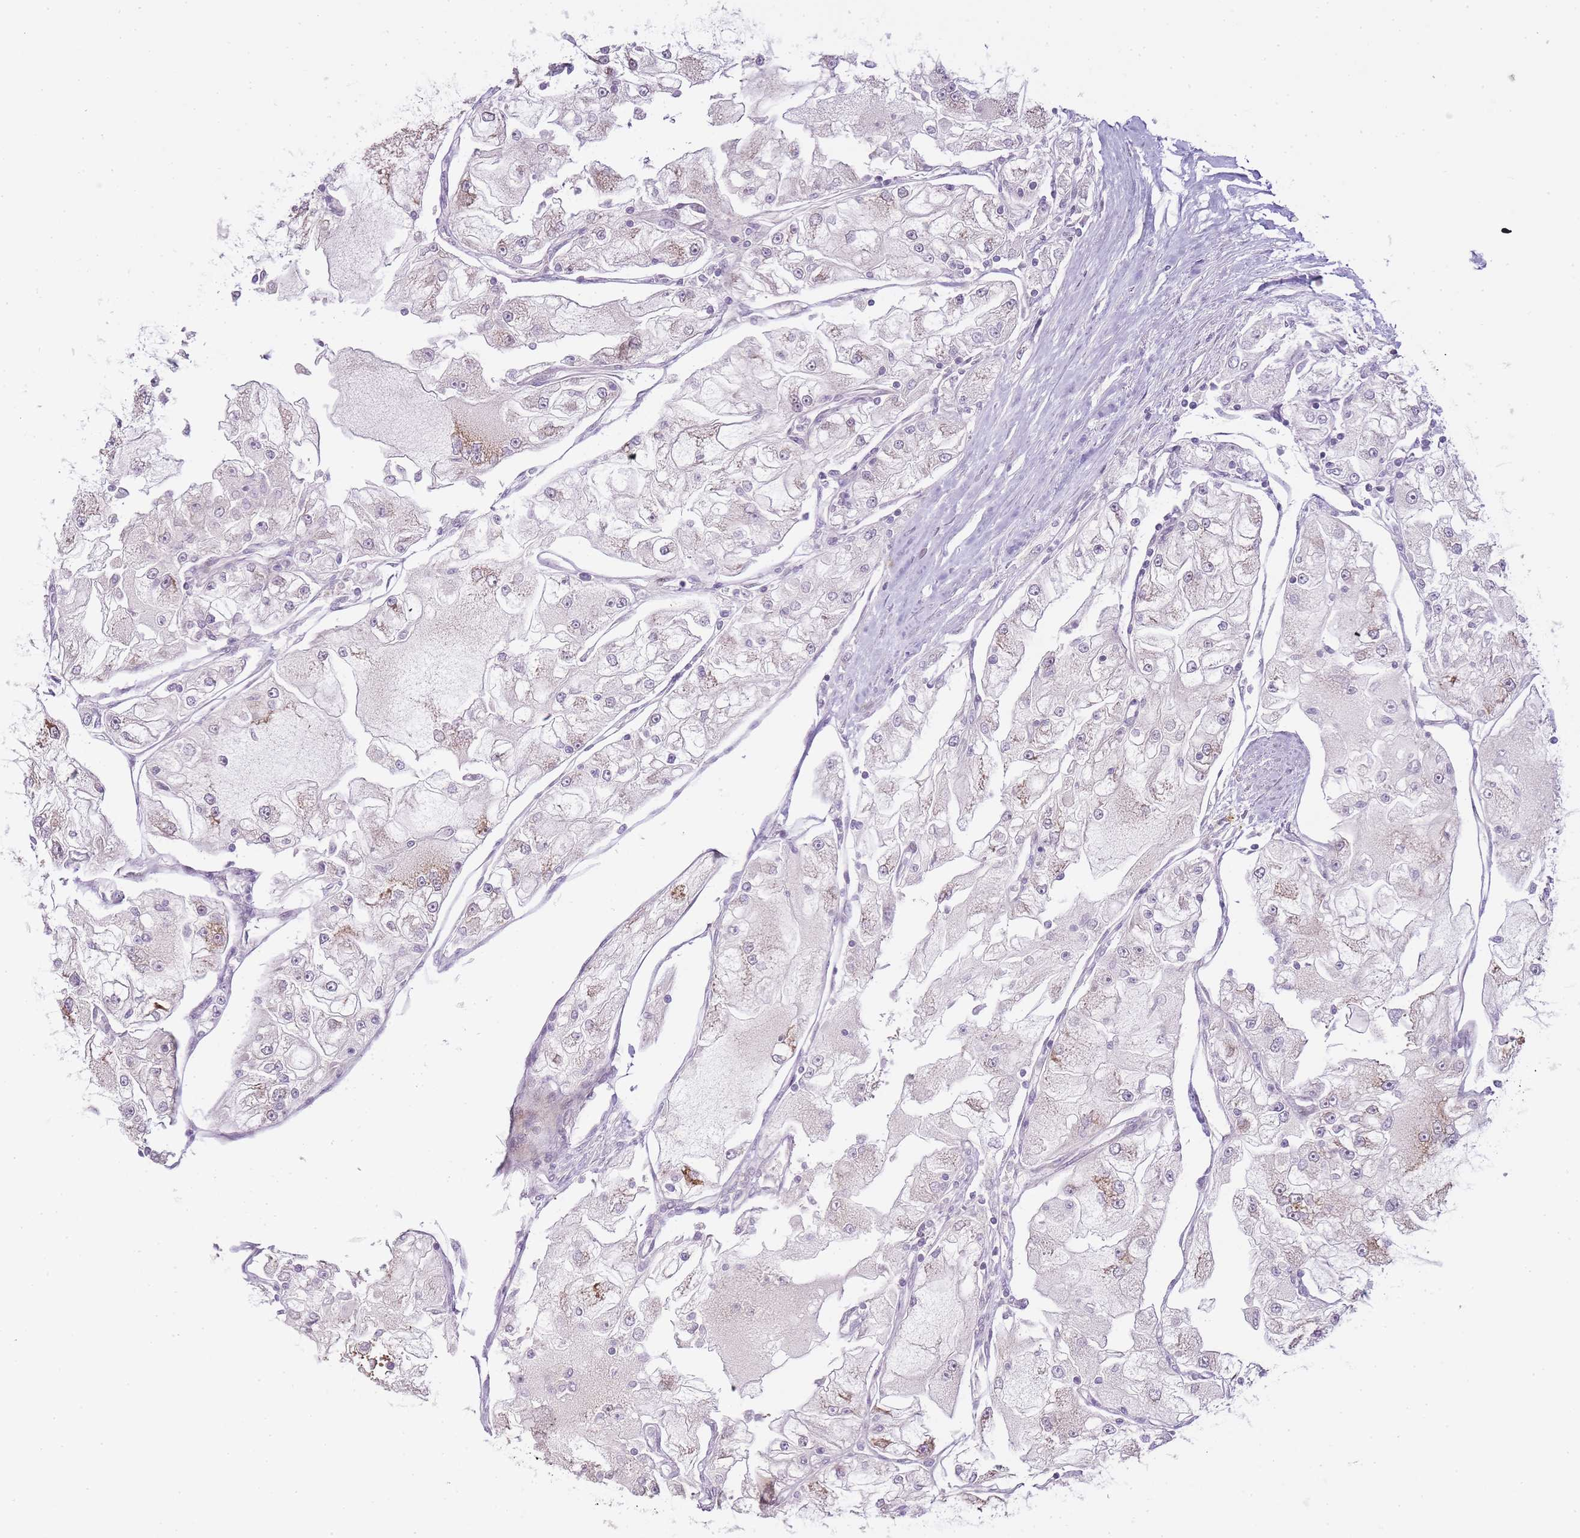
{"staining": {"intensity": "moderate", "quantity": "<25%", "location": "cytoplasmic/membranous"}, "tissue": "renal cancer", "cell_type": "Tumor cells", "image_type": "cancer", "snomed": [{"axis": "morphology", "description": "Adenocarcinoma, NOS"}, {"axis": "topography", "description": "Kidney"}], "caption": "Immunohistochemistry (IHC) photomicrograph of neoplastic tissue: human renal cancer (adenocarcinoma) stained using immunohistochemistry (IHC) exhibits low levels of moderate protein expression localized specifically in the cytoplasmic/membranous of tumor cells, appearing as a cytoplasmic/membranous brown color.", "gene": "OGG1", "patient": {"sex": "female", "age": 72}}